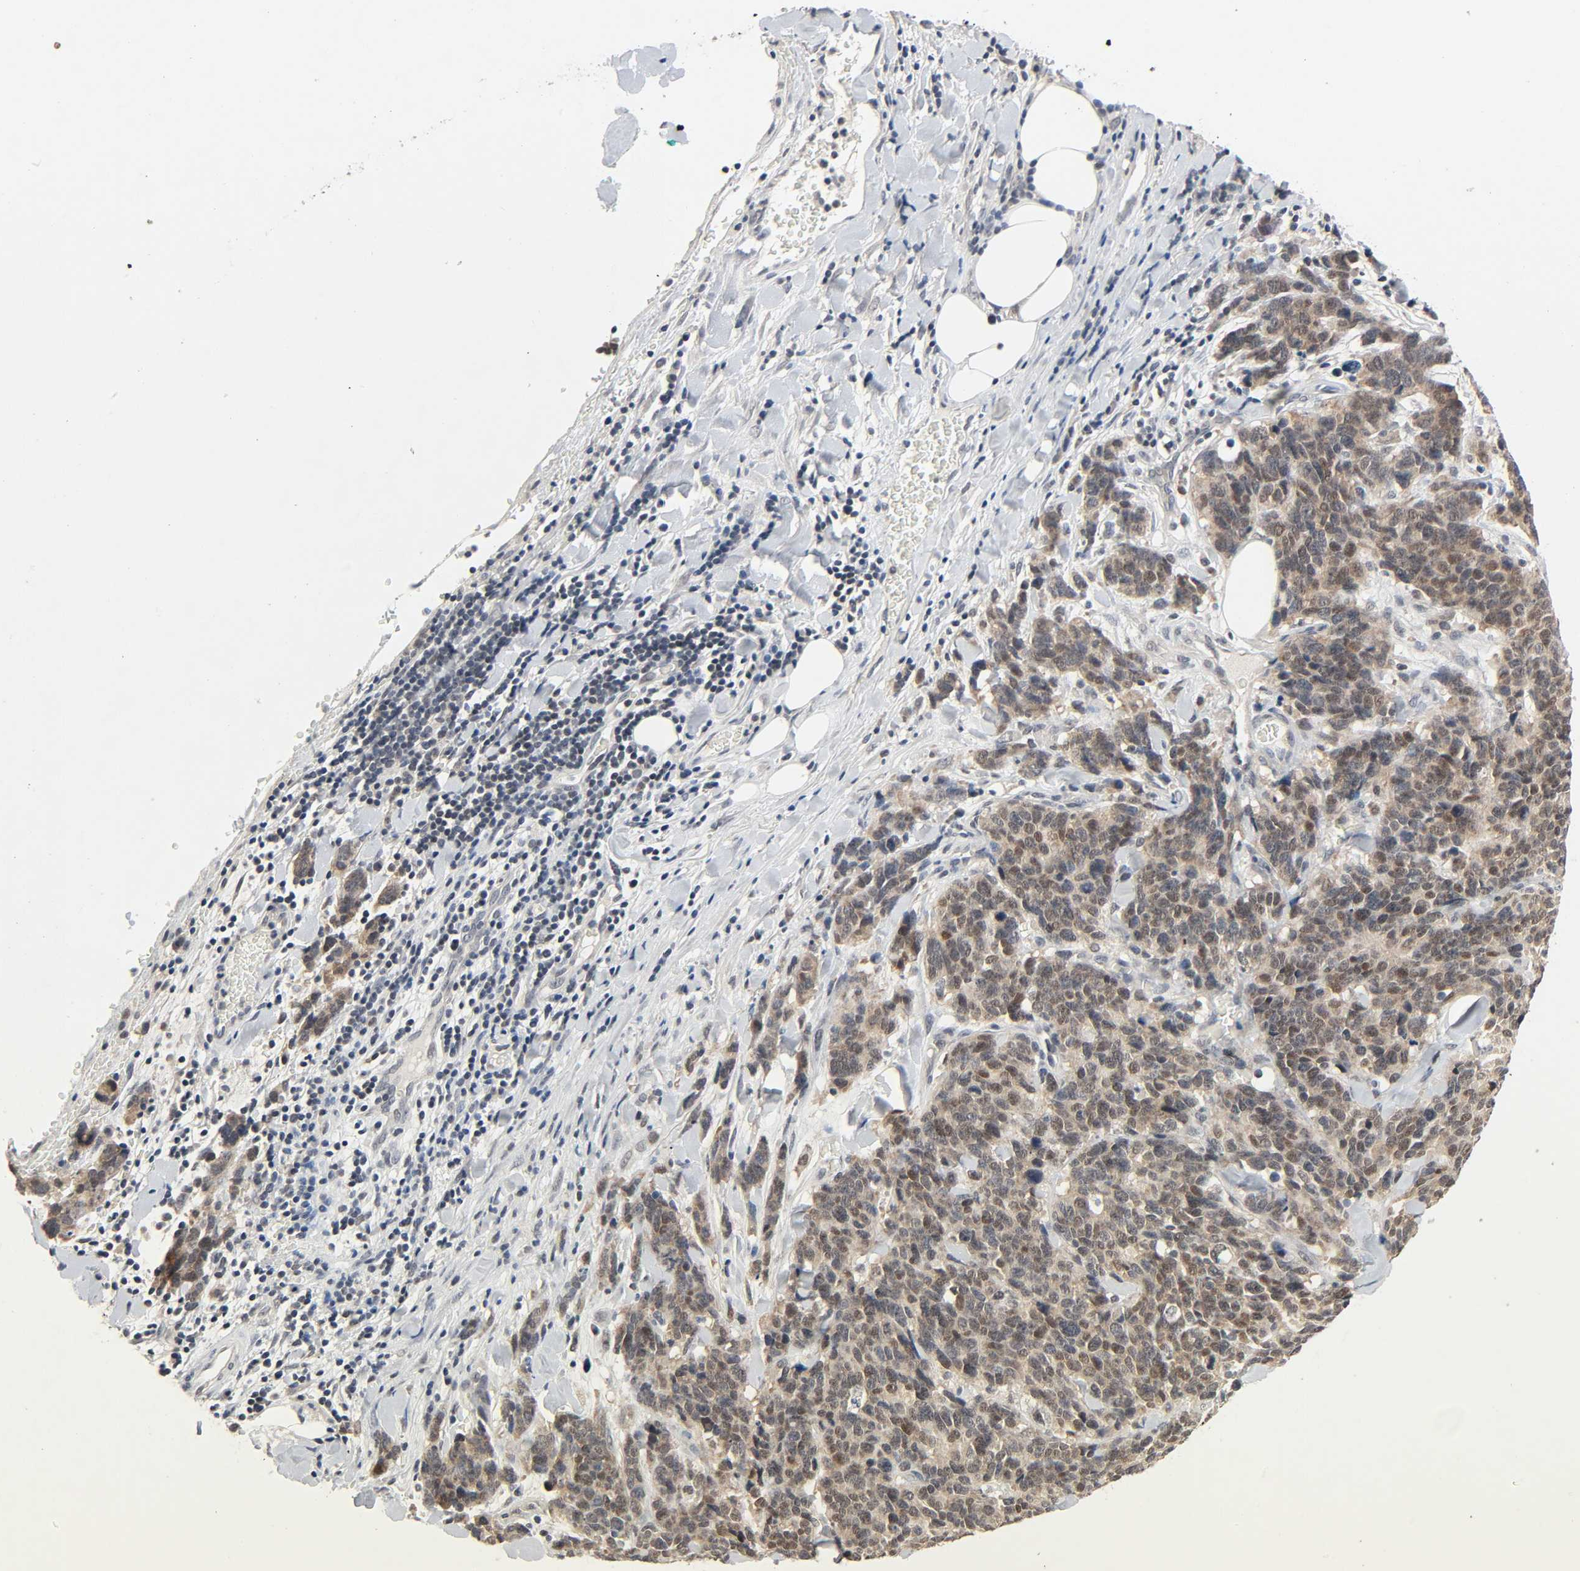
{"staining": {"intensity": "moderate", "quantity": "25%-75%", "location": "cytoplasmic/membranous,nuclear"}, "tissue": "lung cancer", "cell_type": "Tumor cells", "image_type": "cancer", "snomed": [{"axis": "morphology", "description": "Neoplasm, malignant, NOS"}, {"axis": "topography", "description": "Lung"}], "caption": "A brown stain shows moderate cytoplasmic/membranous and nuclear staining of a protein in human neoplasm (malignant) (lung) tumor cells. Immunohistochemistry (ihc) stains the protein in brown and the nuclei are stained blue.", "gene": "MAPKAPK5", "patient": {"sex": "female", "age": 58}}